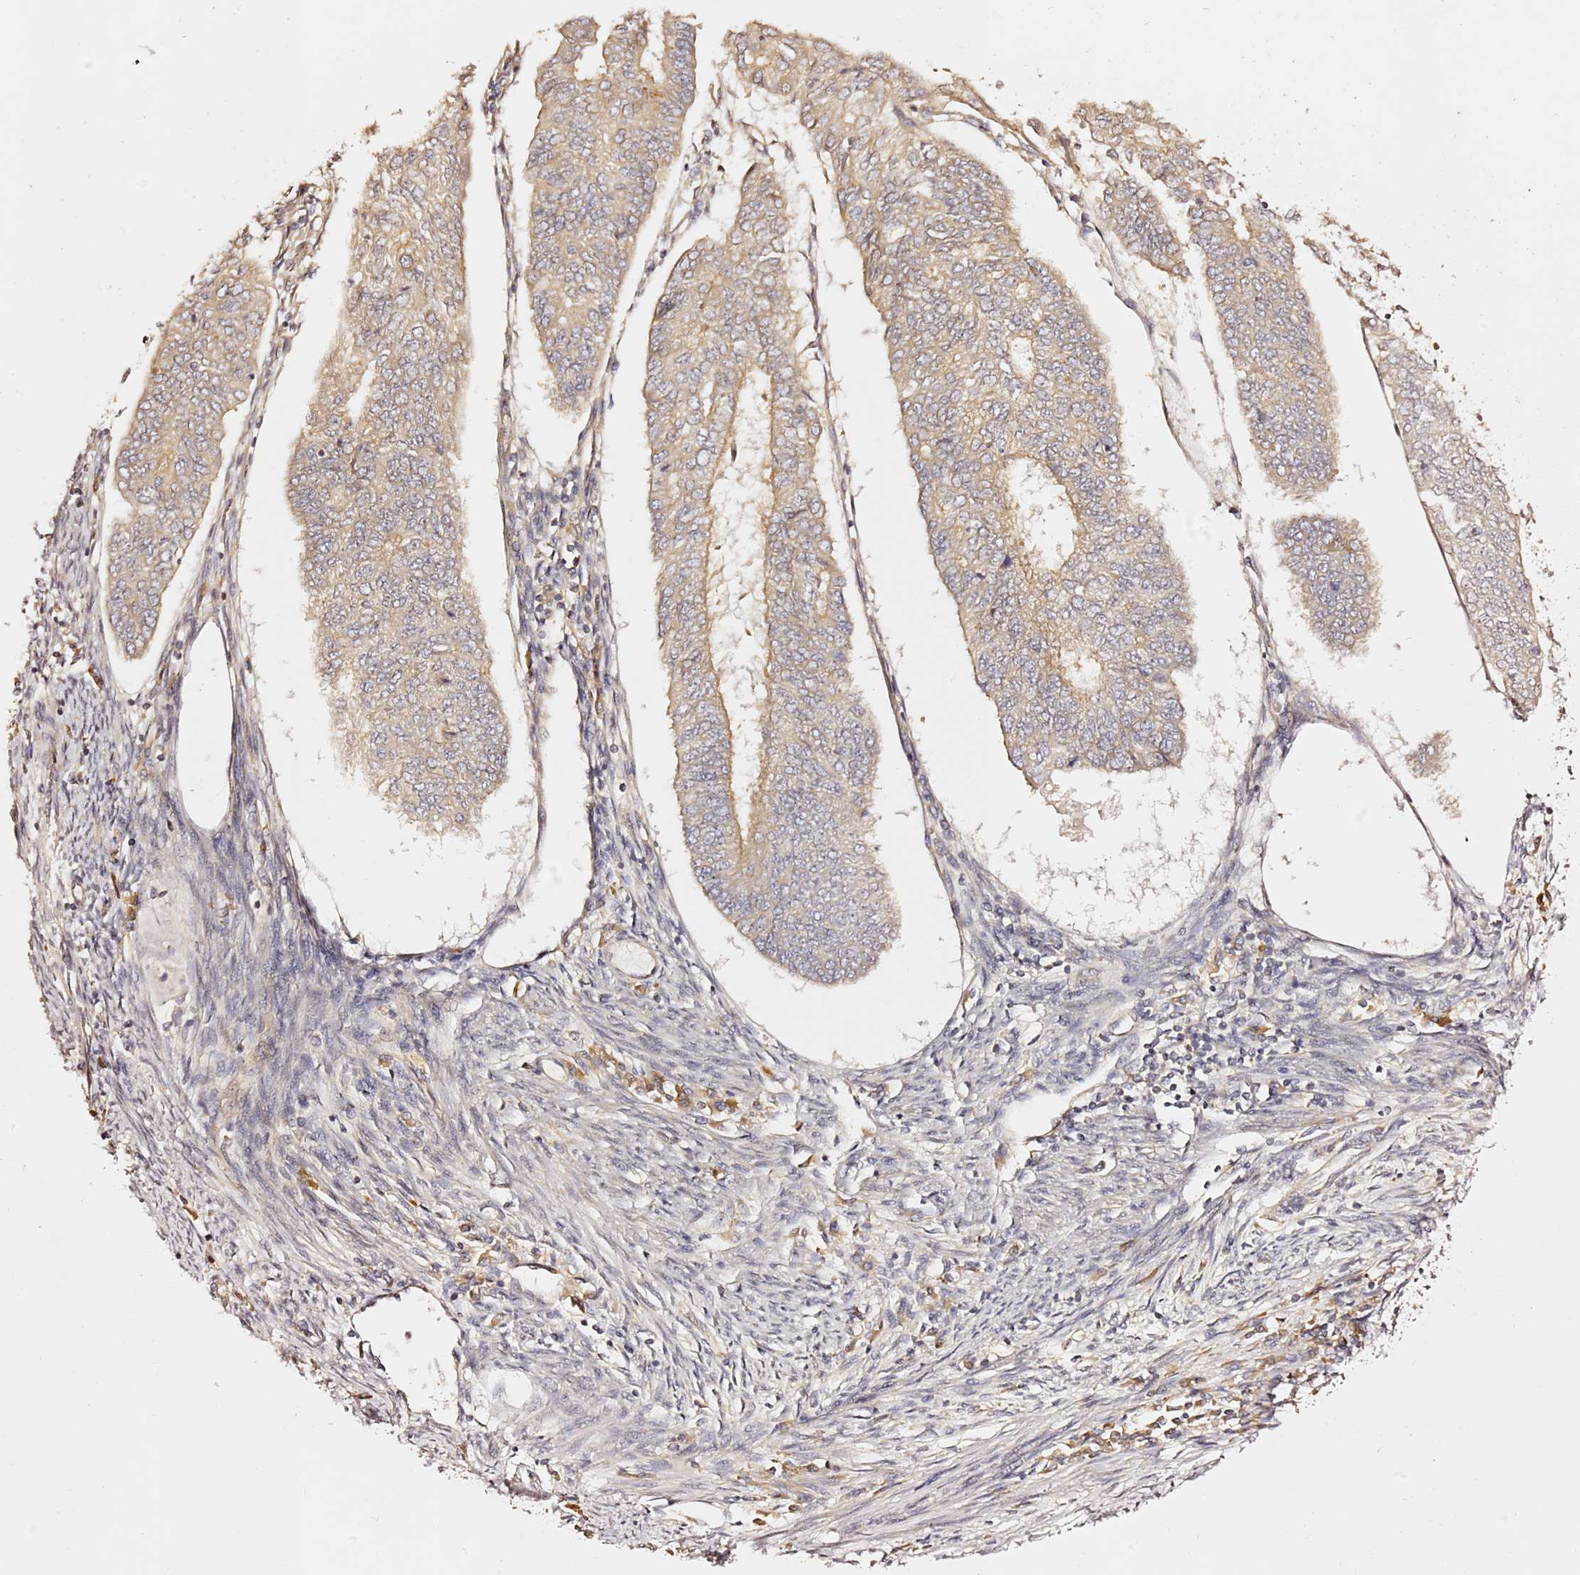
{"staining": {"intensity": "weak", "quantity": ">75%", "location": "cytoplasmic/membranous"}, "tissue": "endometrial cancer", "cell_type": "Tumor cells", "image_type": "cancer", "snomed": [{"axis": "morphology", "description": "Adenocarcinoma, NOS"}, {"axis": "topography", "description": "Endometrium"}], "caption": "An IHC image of neoplastic tissue is shown. Protein staining in brown highlights weak cytoplasmic/membranous positivity in endometrial cancer within tumor cells. The protein of interest is stained brown, and the nuclei are stained in blue (DAB IHC with brightfield microscopy, high magnification).", "gene": "OSBPL2", "patient": {"sex": "female", "age": 68}}